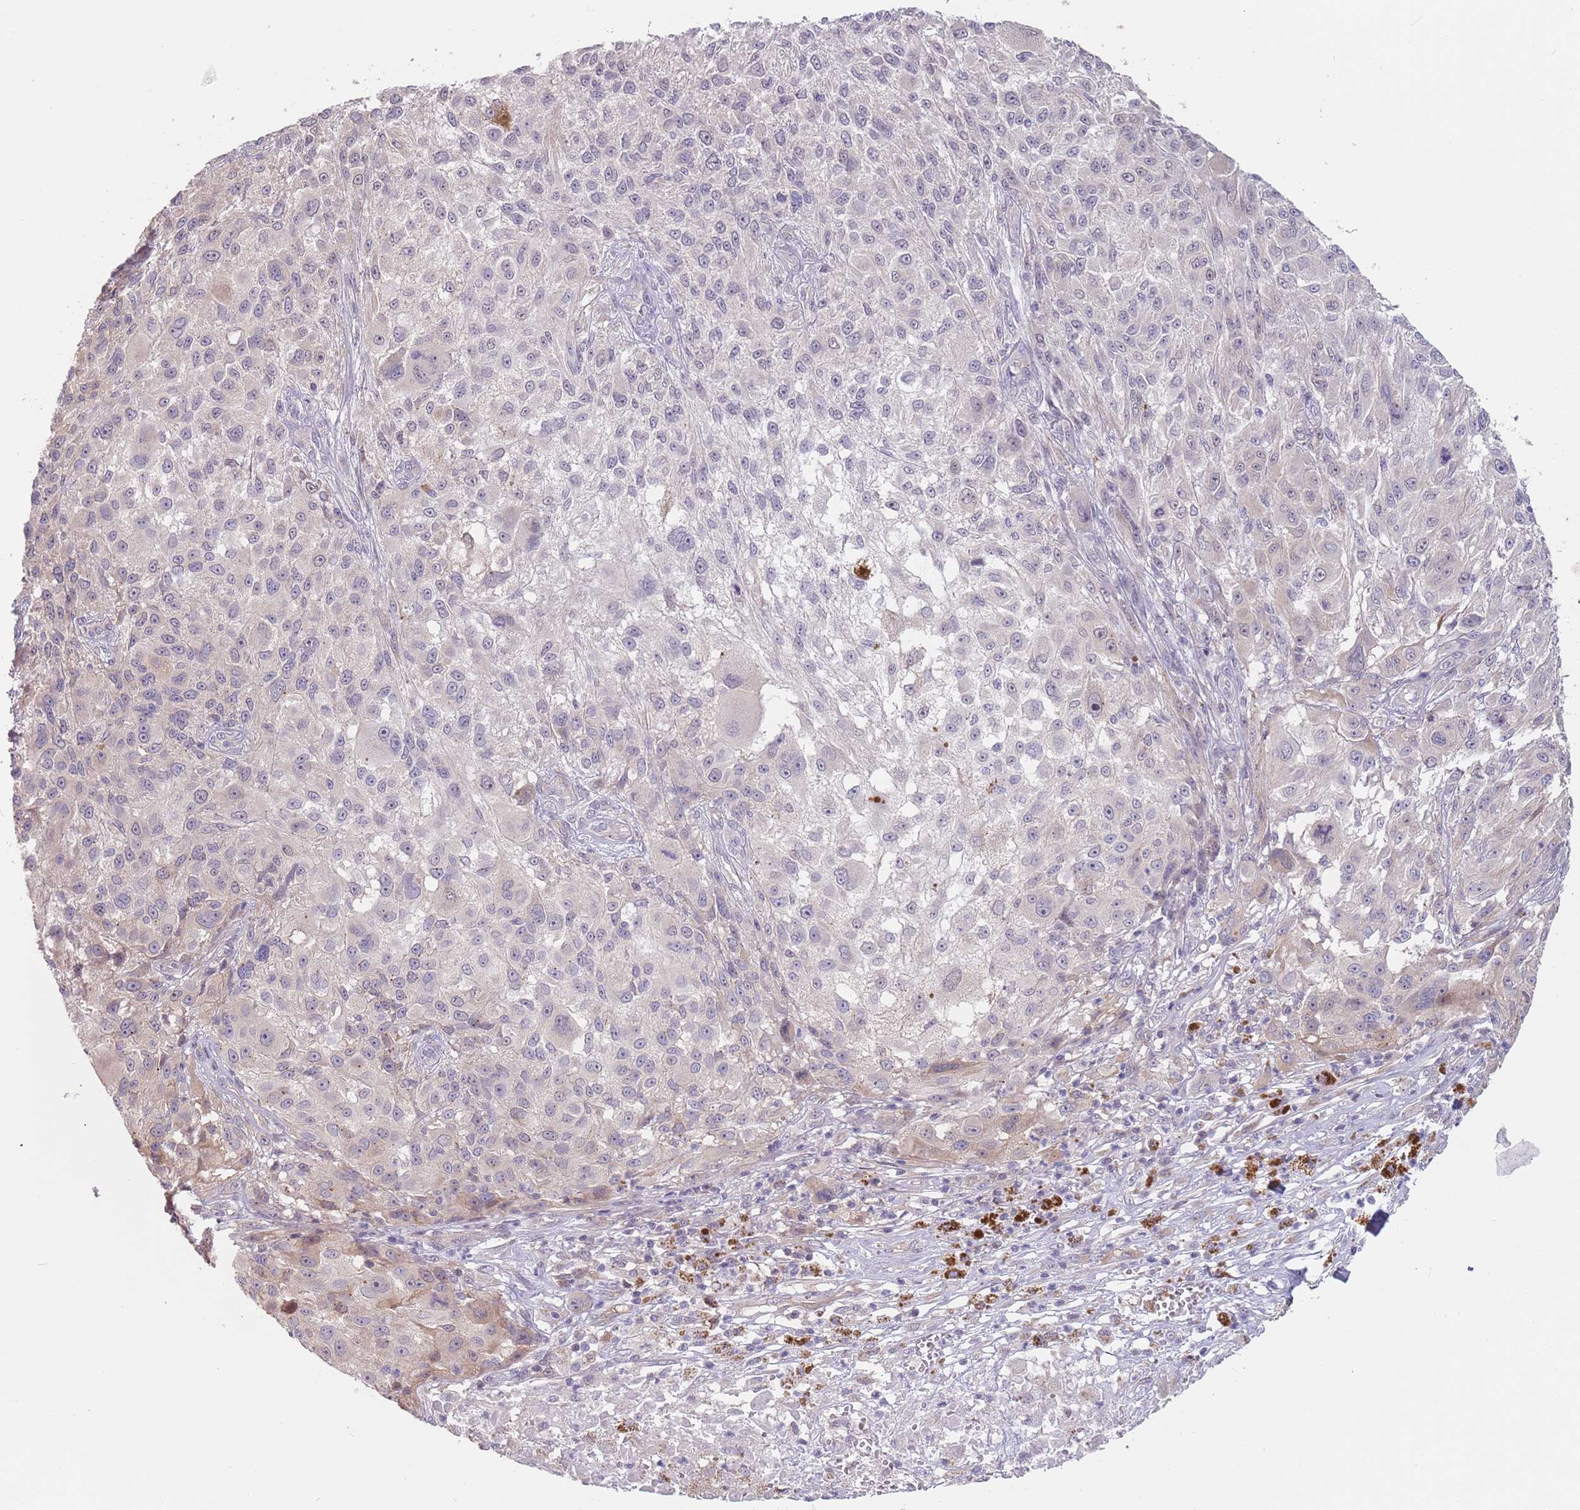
{"staining": {"intensity": "moderate", "quantity": "<25%", "location": "cytoplasmic/membranous"}, "tissue": "melanoma", "cell_type": "Tumor cells", "image_type": "cancer", "snomed": [{"axis": "morphology", "description": "Normal morphology"}, {"axis": "morphology", "description": "Malignant melanoma, NOS"}, {"axis": "topography", "description": "Skin"}], "caption": "Immunohistochemistry (DAB) staining of human malignant melanoma demonstrates moderate cytoplasmic/membranous protein expression in approximately <25% of tumor cells.", "gene": "LDHD", "patient": {"sex": "female", "age": 72}}